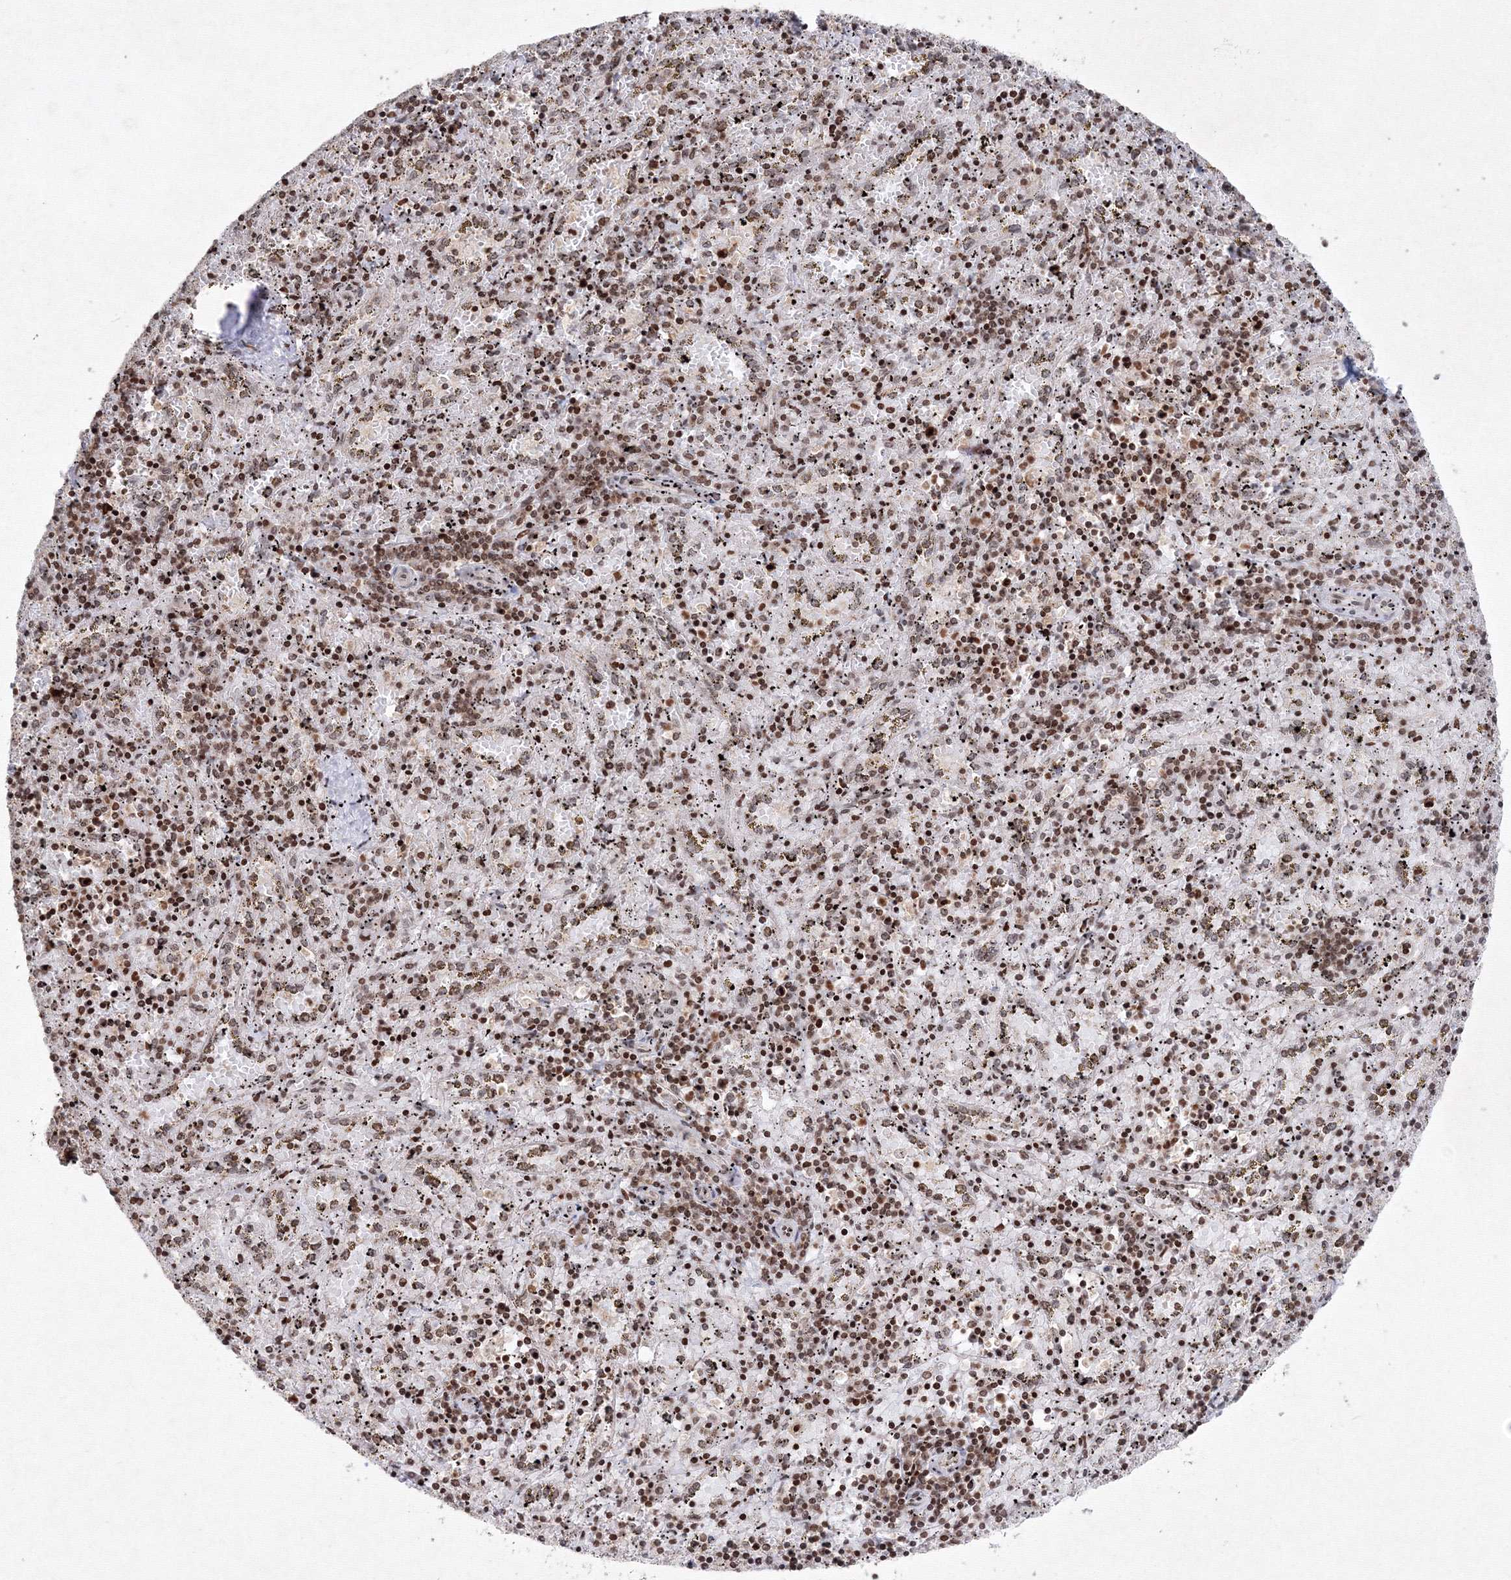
{"staining": {"intensity": "moderate", "quantity": ">75%", "location": "cytoplasmic/membranous,nuclear"}, "tissue": "spleen", "cell_type": "Cells in red pulp", "image_type": "normal", "snomed": [{"axis": "morphology", "description": "Normal tissue, NOS"}, {"axis": "topography", "description": "Spleen"}], "caption": "Immunohistochemistry (IHC) (DAB (3,3'-diaminobenzidine)) staining of benign human spleen reveals moderate cytoplasmic/membranous,nuclear protein positivity in approximately >75% of cells in red pulp.", "gene": "MKRN2", "patient": {"sex": "male", "age": 11}}